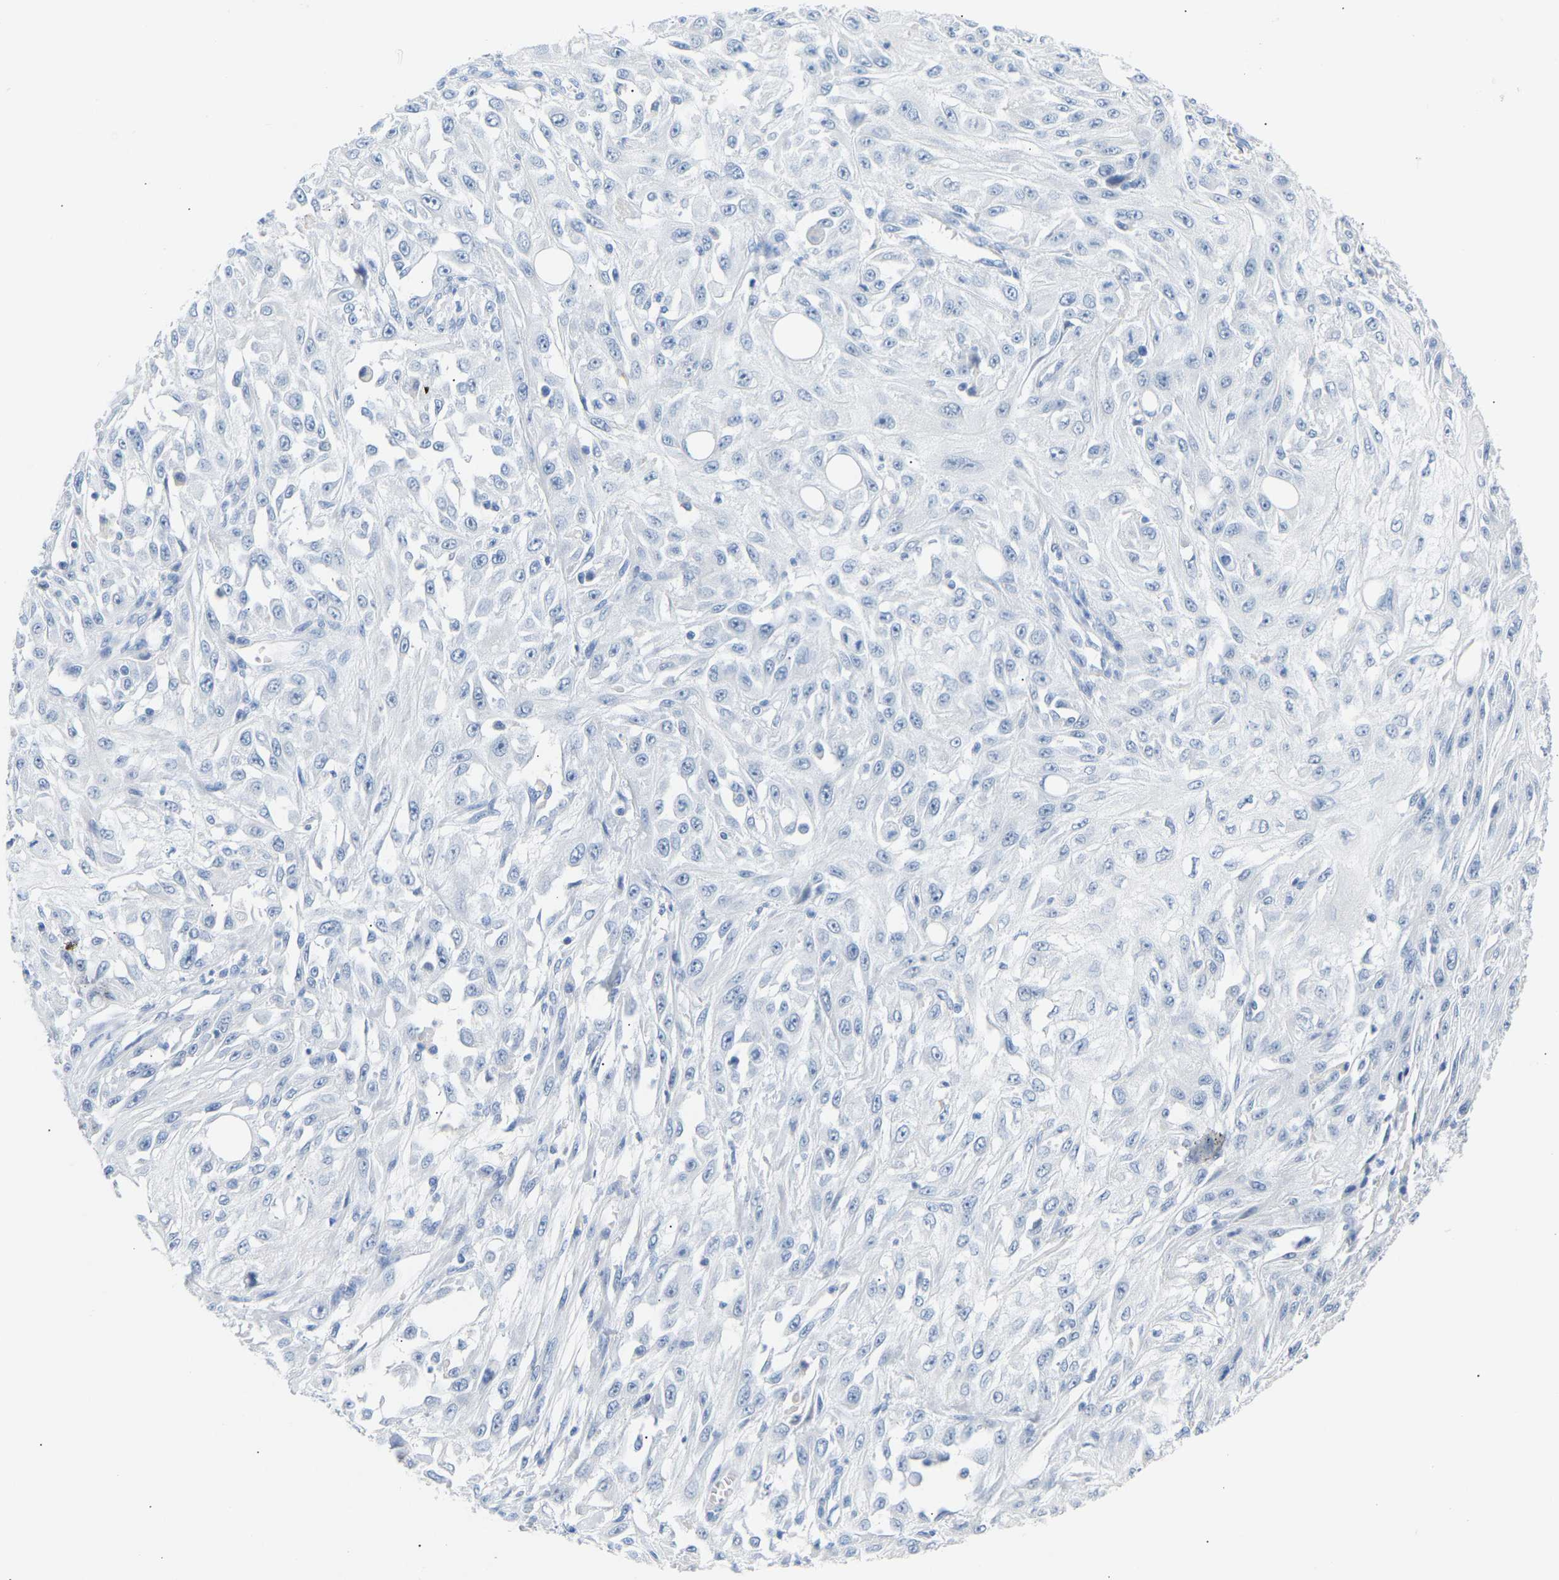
{"staining": {"intensity": "negative", "quantity": "none", "location": "none"}, "tissue": "skin cancer", "cell_type": "Tumor cells", "image_type": "cancer", "snomed": [{"axis": "morphology", "description": "Squamous cell carcinoma, NOS"}, {"axis": "morphology", "description": "Squamous cell carcinoma, metastatic, NOS"}, {"axis": "topography", "description": "Skin"}, {"axis": "topography", "description": "Lymph node"}], "caption": "The micrograph displays no significant staining in tumor cells of squamous cell carcinoma (skin).", "gene": "PEX1", "patient": {"sex": "male", "age": 75}}